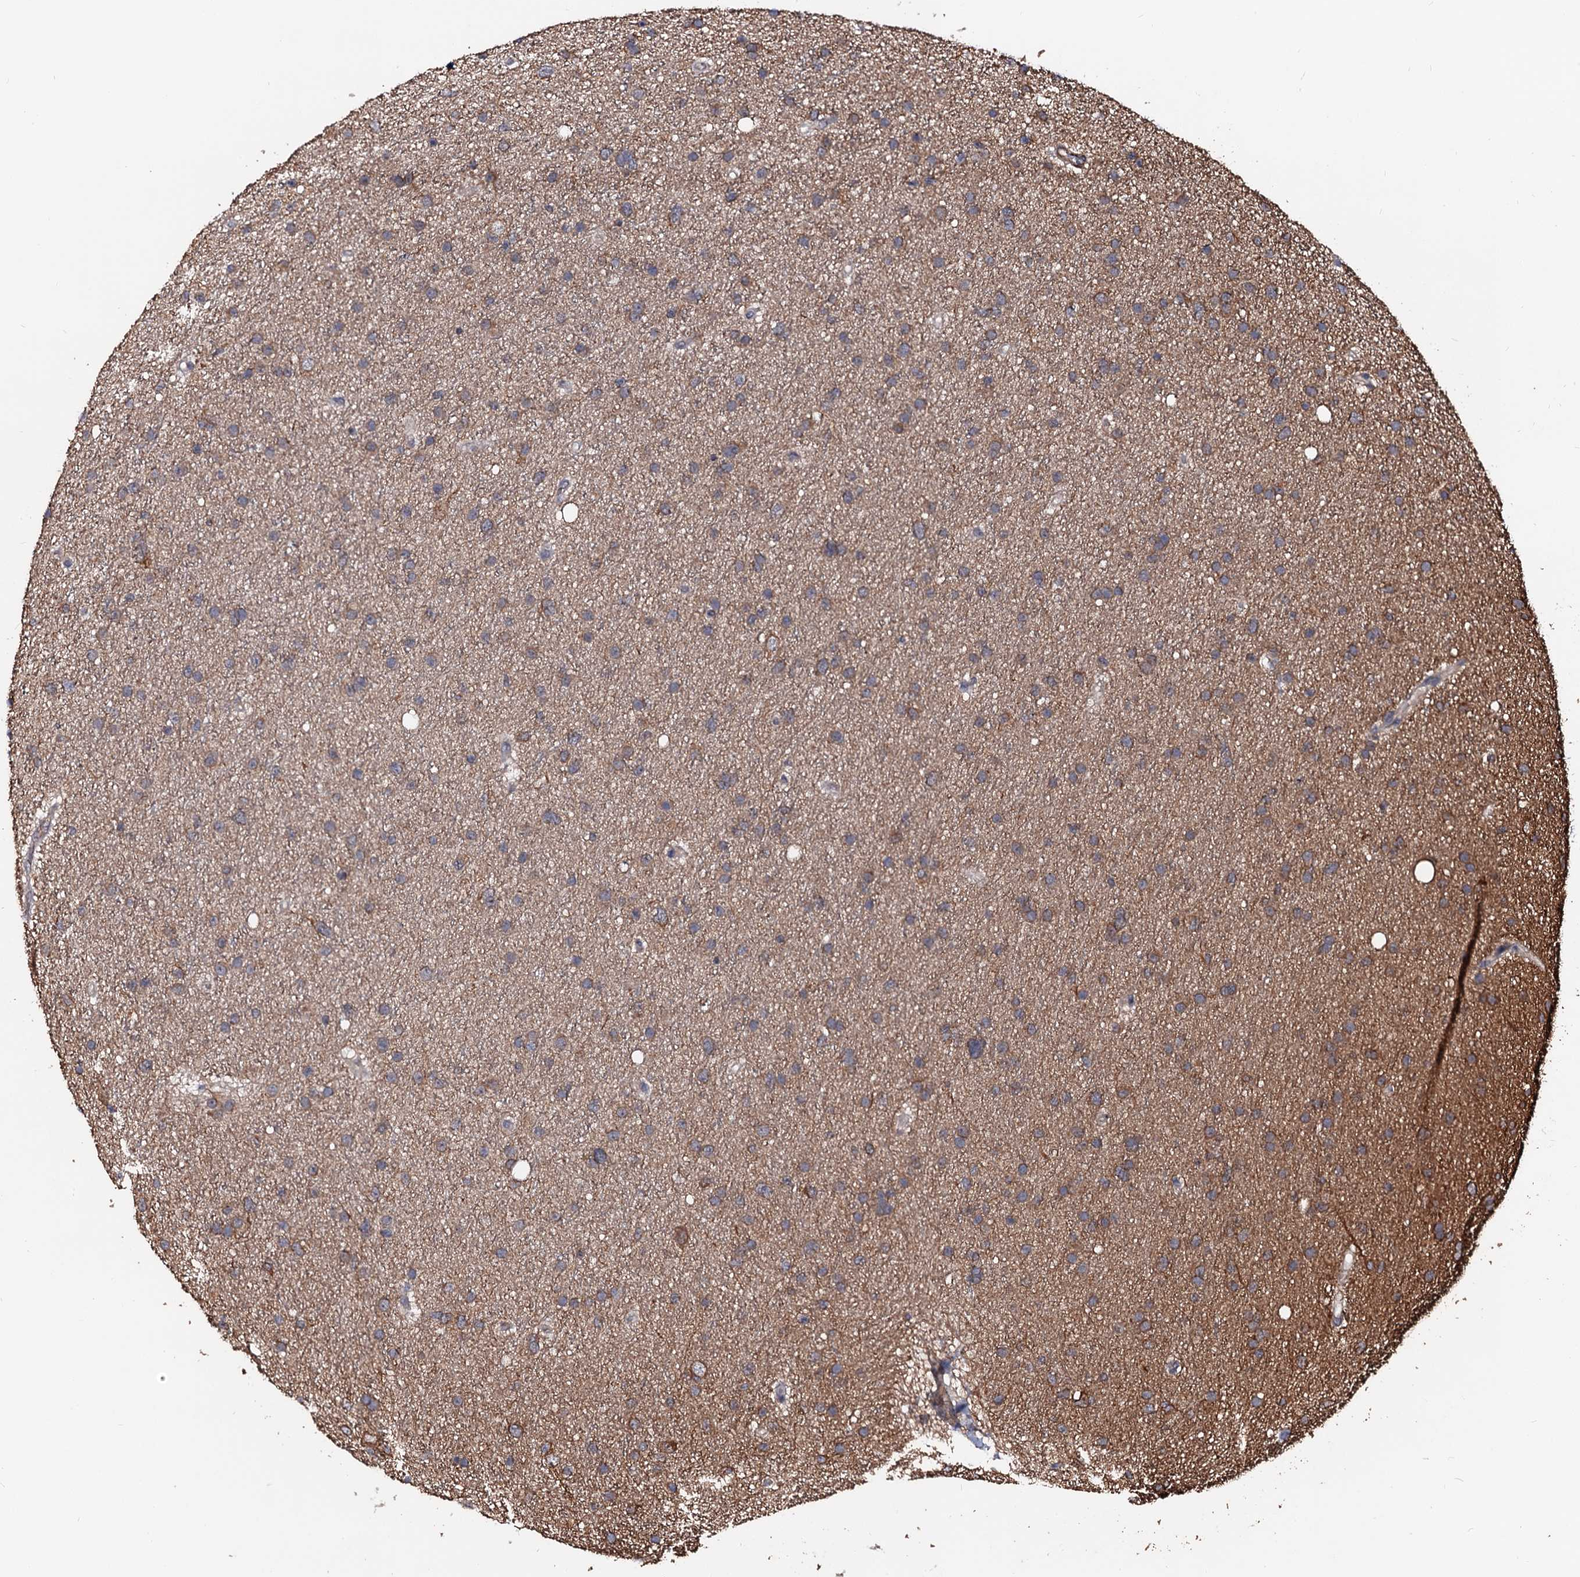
{"staining": {"intensity": "moderate", "quantity": "25%-75%", "location": "cytoplasmic/membranous"}, "tissue": "glioma", "cell_type": "Tumor cells", "image_type": "cancer", "snomed": [{"axis": "morphology", "description": "Glioma, malignant, Low grade"}, {"axis": "topography", "description": "Cerebral cortex"}], "caption": "Malignant glioma (low-grade) stained for a protein demonstrates moderate cytoplasmic/membranous positivity in tumor cells.", "gene": "N4BP1", "patient": {"sex": "female", "age": 39}}